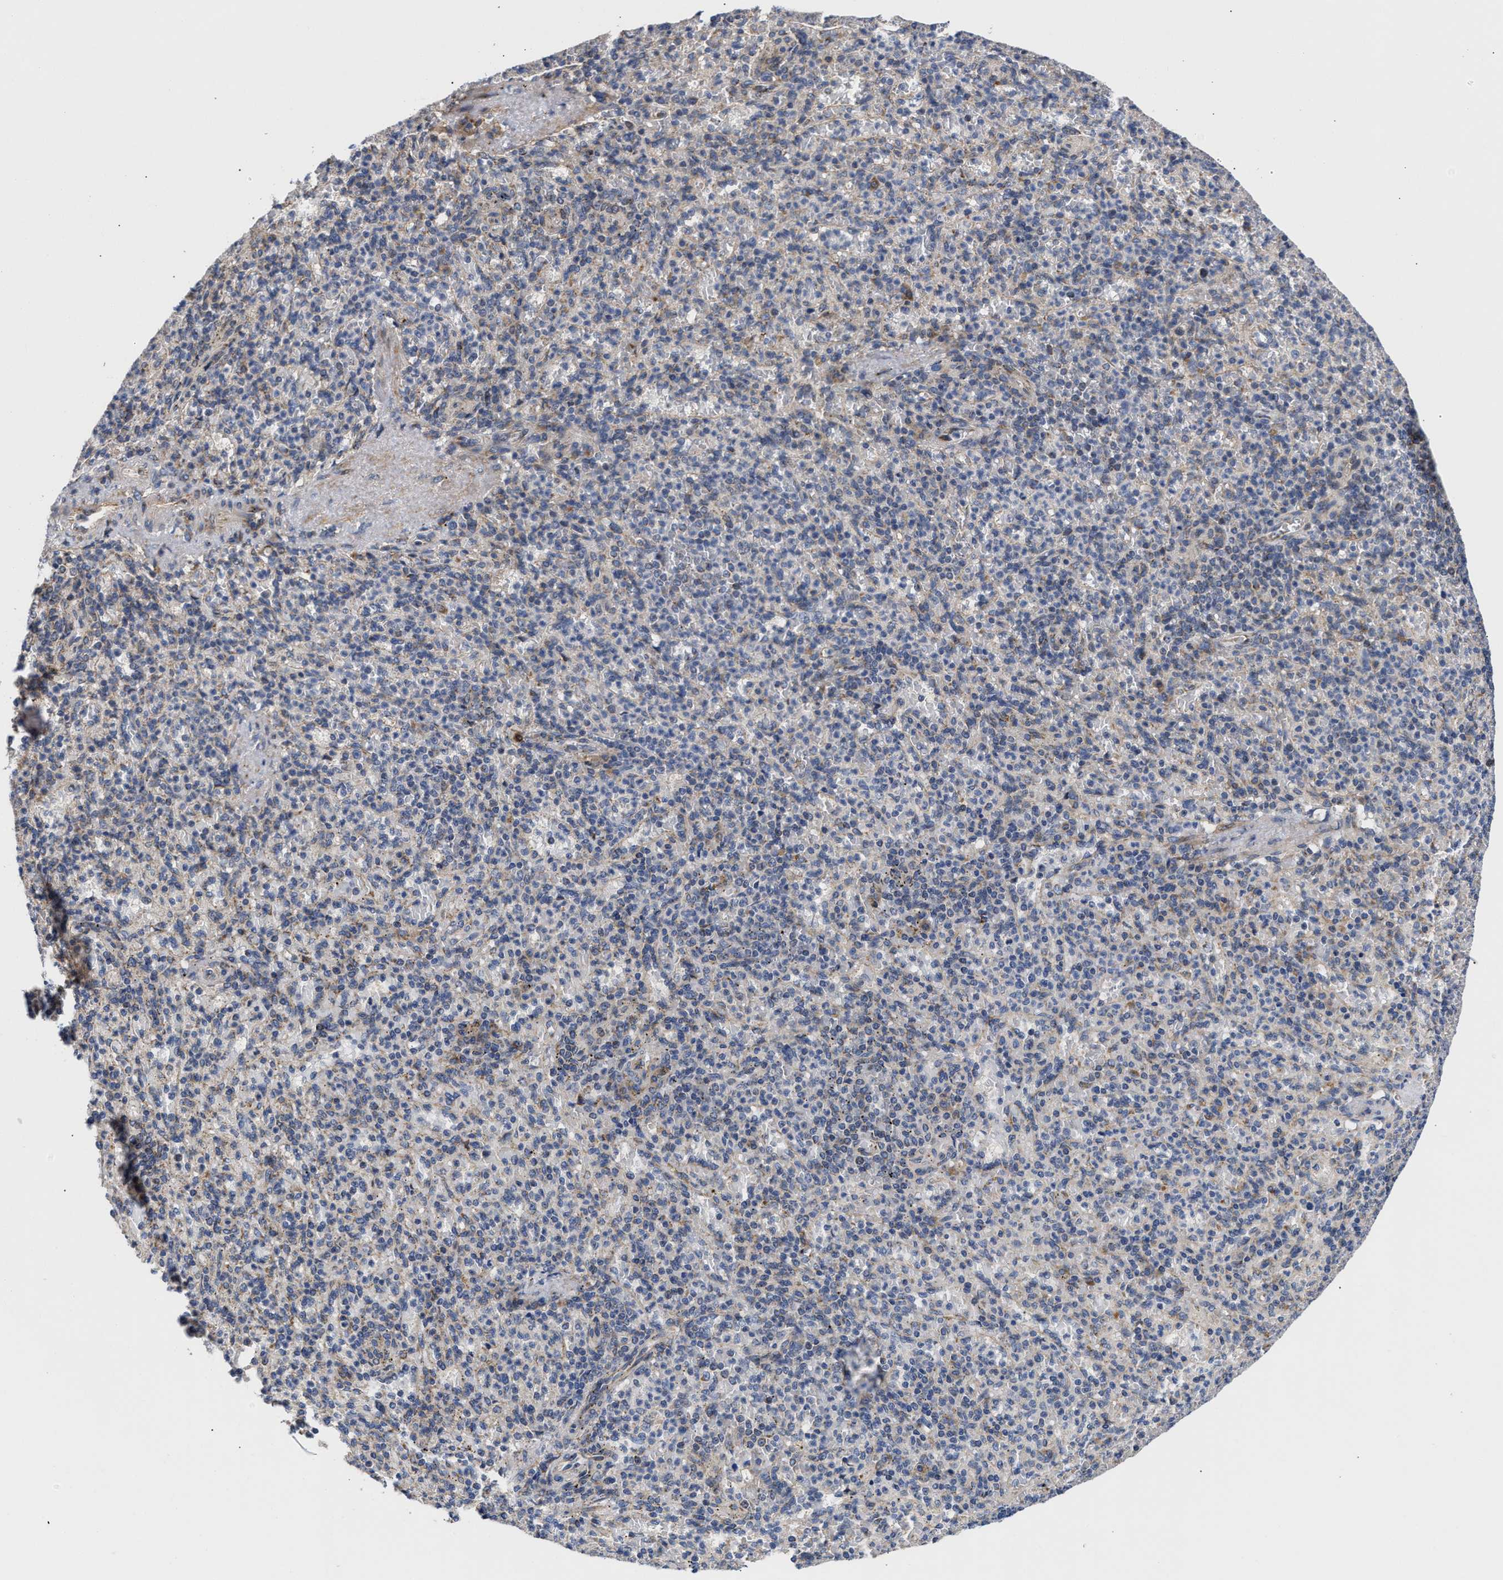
{"staining": {"intensity": "negative", "quantity": "none", "location": "none"}, "tissue": "spleen", "cell_type": "Cells in red pulp", "image_type": "normal", "snomed": [{"axis": "morphology", "description": "Normal tissue, NOS"}, {"axis": "topography", "description": "Spleen"}], "caption": "This is a histopathology image of immunohistochemistry staining of normal spleen, which shows no expression in cells in red pulp. Brightfield microscopy of immunohistochemistry stained with DAB (brown) and hematoxylin (blue), captured at high magnification.", "gene": "MALSU1", "patient": {"sex": "female", "age": 74}}